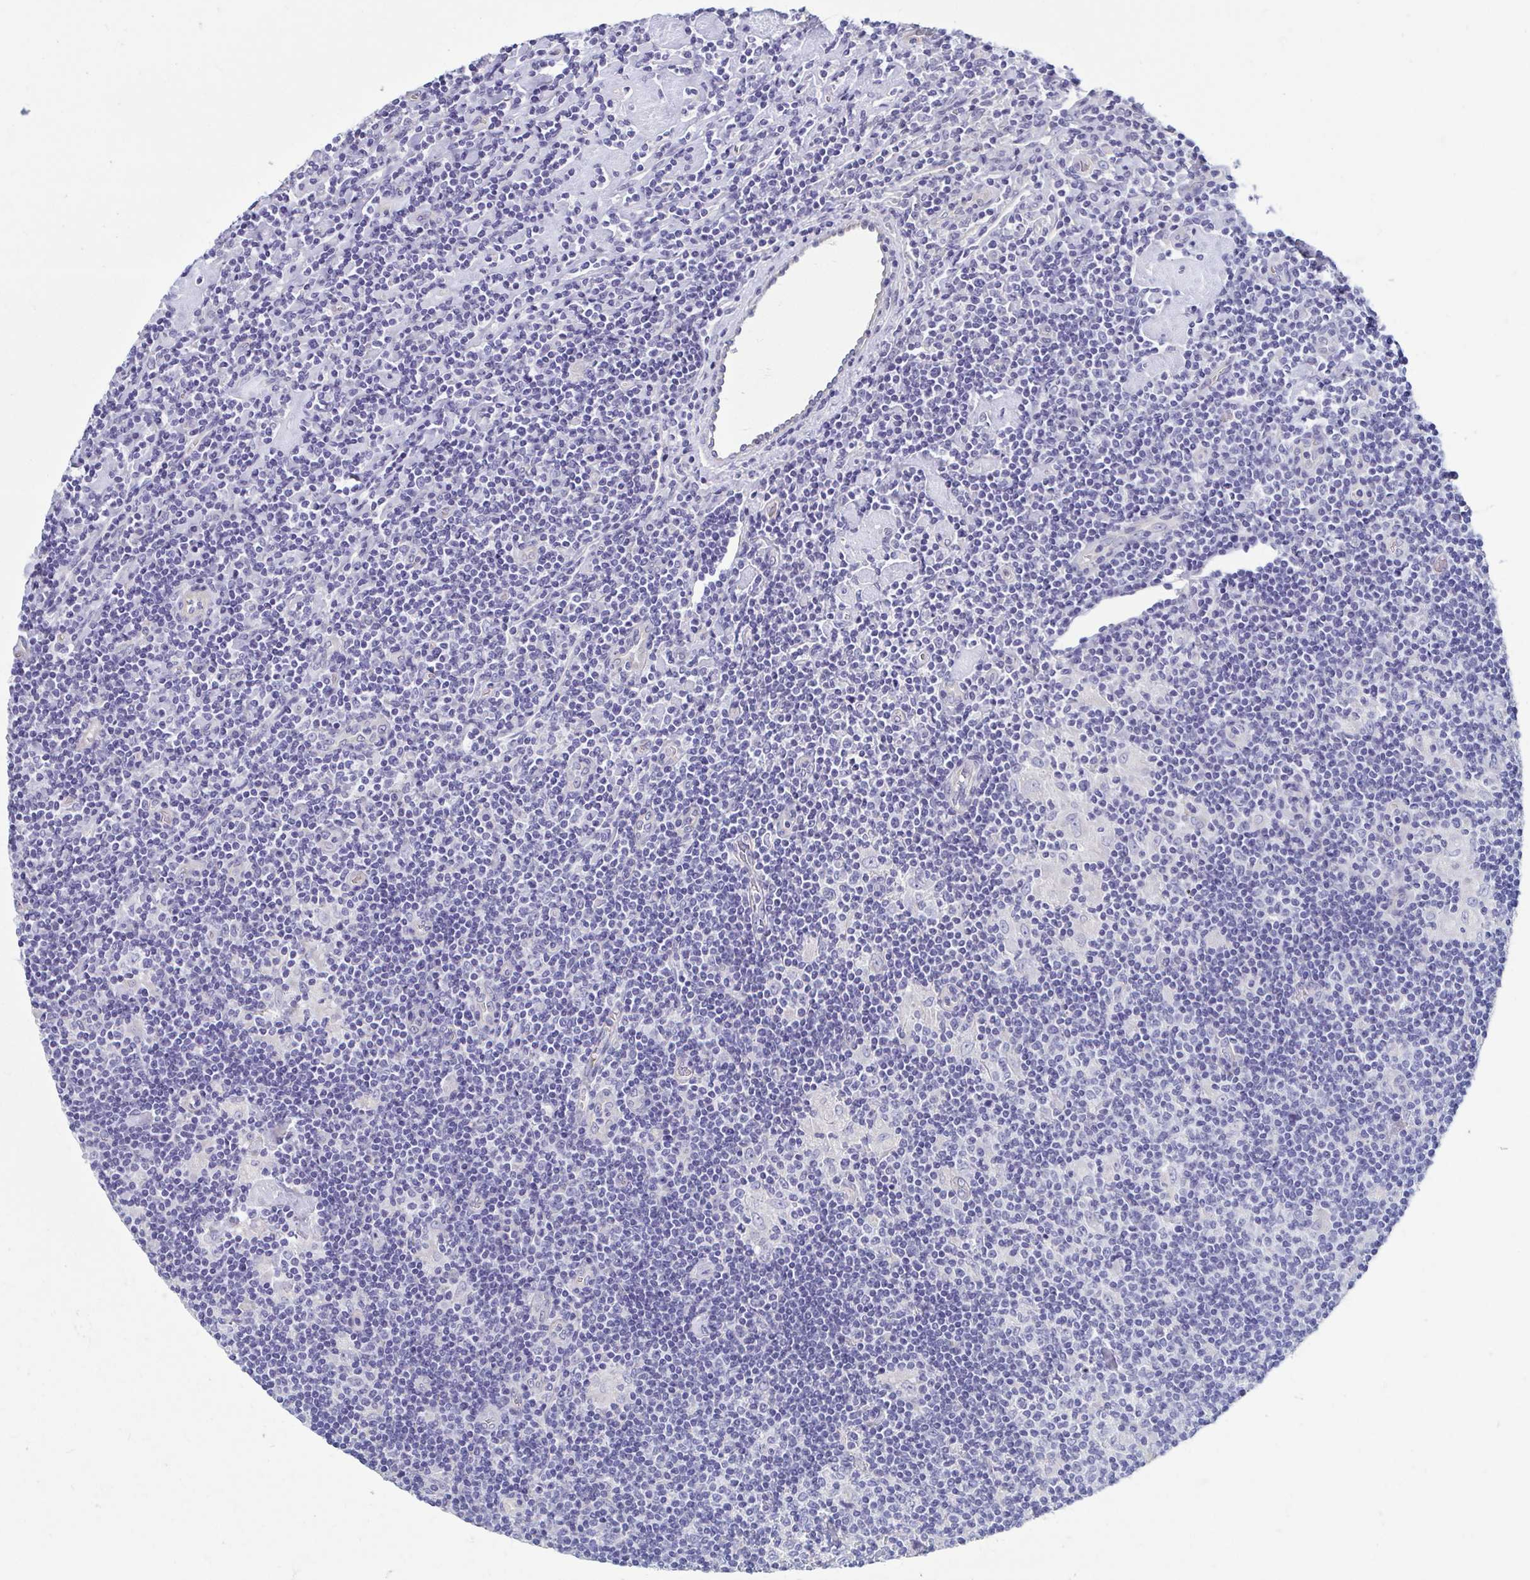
{"staining": {"intensity": "negative", "quantity": "none", "location": "none"}, "tissue": "lymphoma", "cell_type": "Tumor cells", "image_type": "cancer", "snomed": [{"axis": "morphology", "description": "Hodgkin's disease, NOS"}, {"axis": "topography", "description": "Lymph node"}], "caption": "DAB (3,3'-diaminobenzidine) immunohistochemical staining of human lymphoma shows no significant positivity in tumor cells.", "gene": "MORC4", "patient": {"sex": "male", "age": 40}}